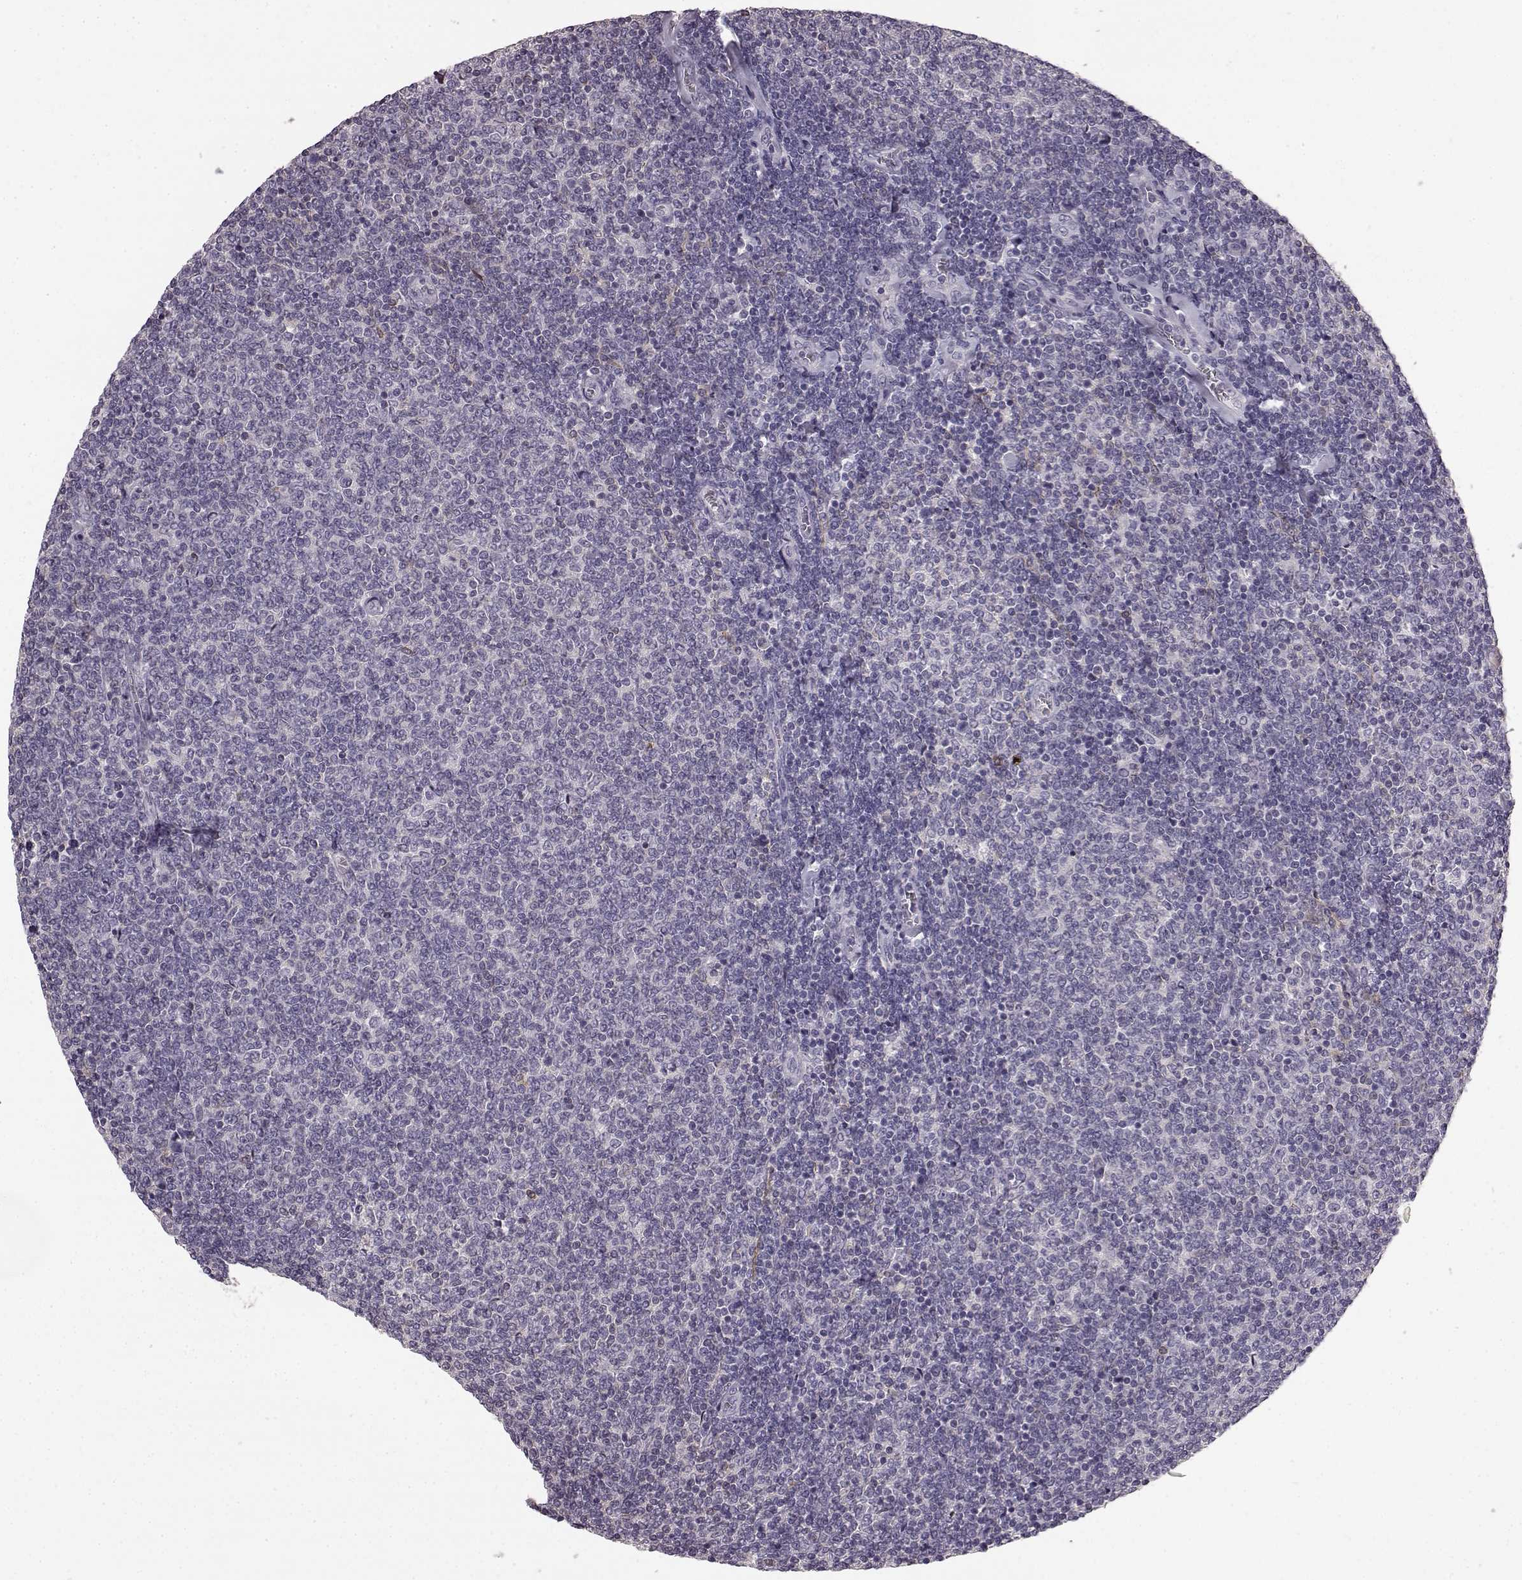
{"staining": {"intensity": "negative", "quantity": "none", "location": "none"}, "tissue": "lymphoma", "cell_type": "Tumor cells", "image_type": "cancer", "snomed": [{"axis": "morphology", "description": "Malignant lymphoma, non-Hodgkin's type, Low grade"}, {"axis": "topography", "description": "Lymph node"}], "caption": "Immunohistochemistry (IHC) histopathology image of lymphoma stained for a protein (brown), which displays no staining in tumor cells.", "gene": "KRT85", "patient": {"sex": "male", "age": 52}}